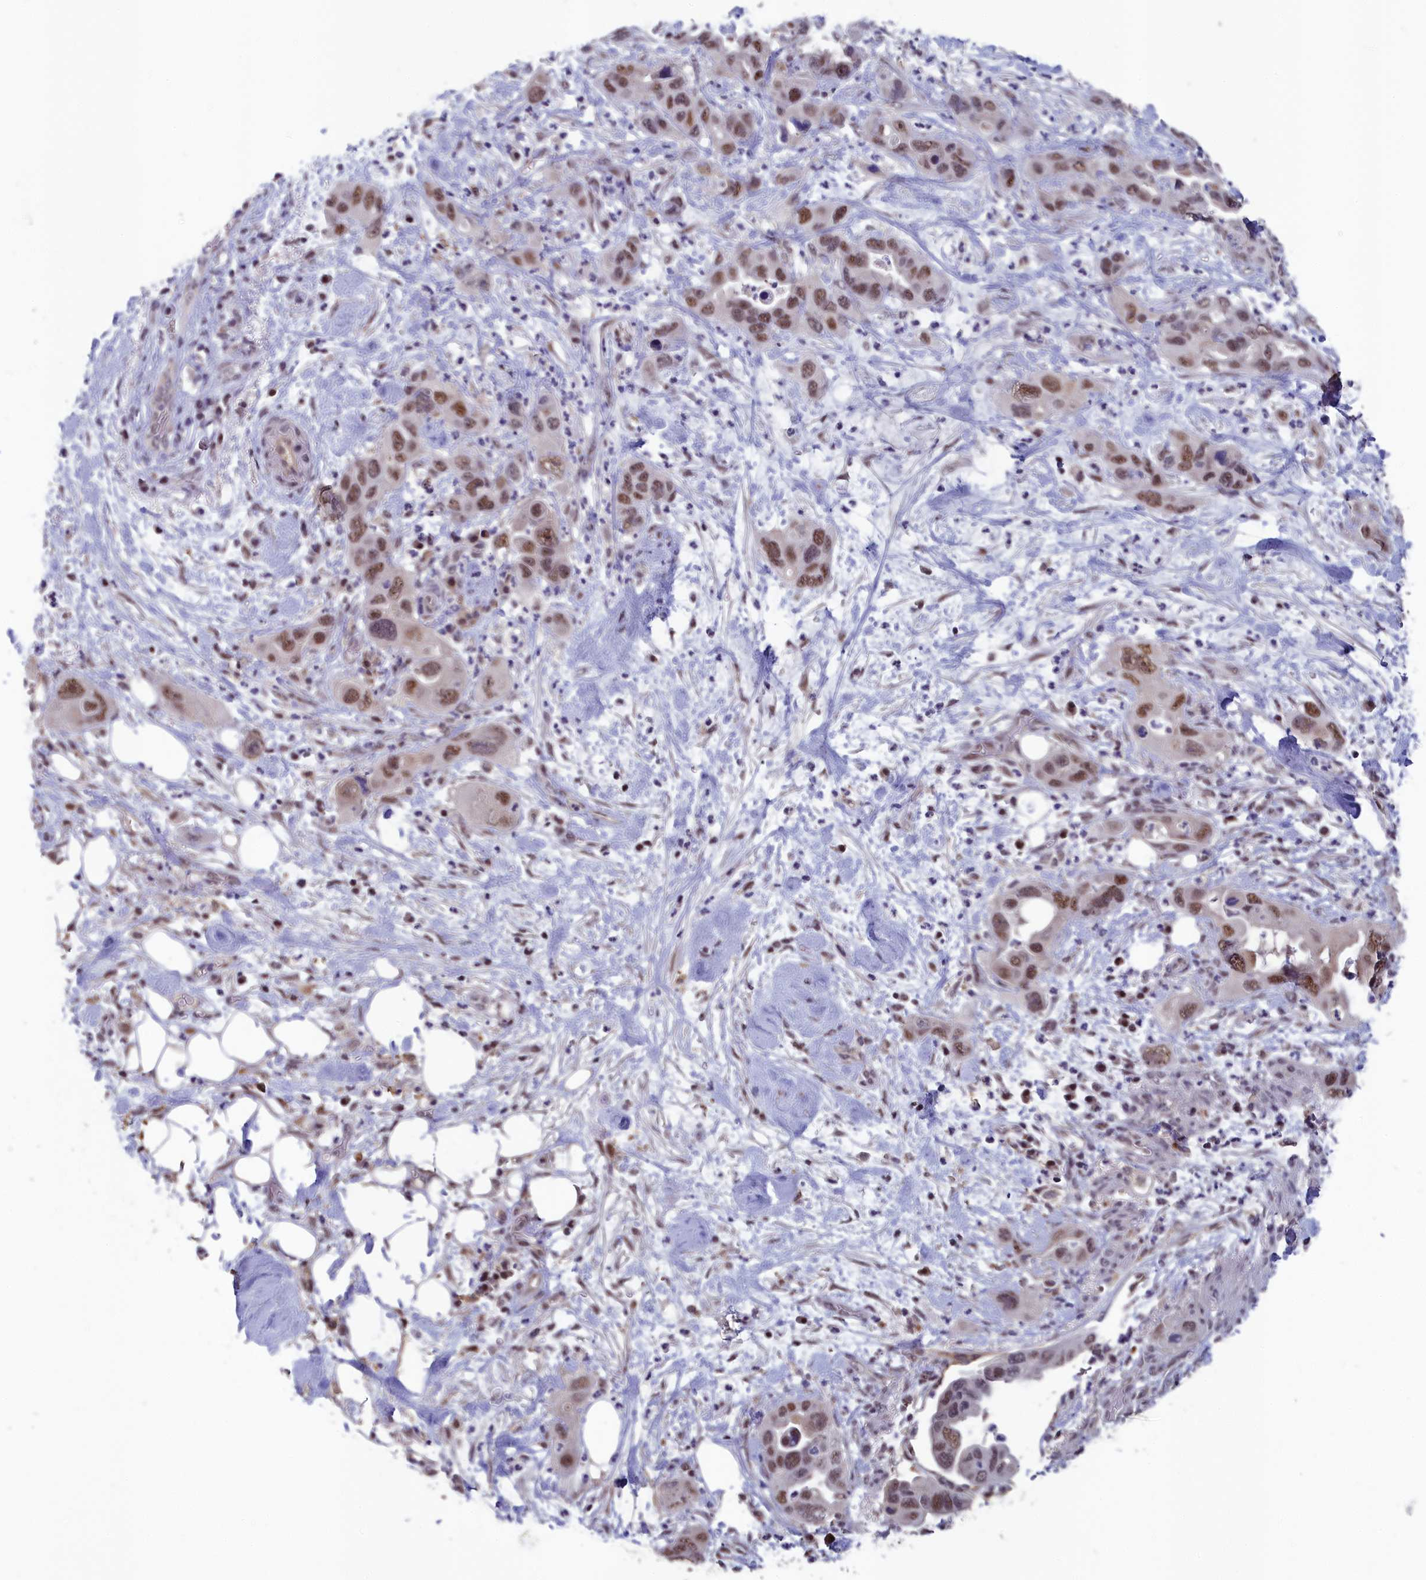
{"staining": {"intensity": "moderate", "quantity": ">75%", "location": "nuclear"}, "tissue": "pancreatic cancer", "cell_type": "Tumor cells", "image_type": "cancer", "snomed": [{"axis": "morphology", "description": "Adenocarcinoma, NOS"}, {"axis": "topography", "description": "Pancreas"}], "caption": "This micrograph demonstrates immunohistochemistry staining of human pancreatic cancer (adenocarcinoma), with medium moderate nuclear positivity in approximately >75% of tumor cells.", "gene": "MT-CO3", "patient": {"sex": "female", "age": 71}}